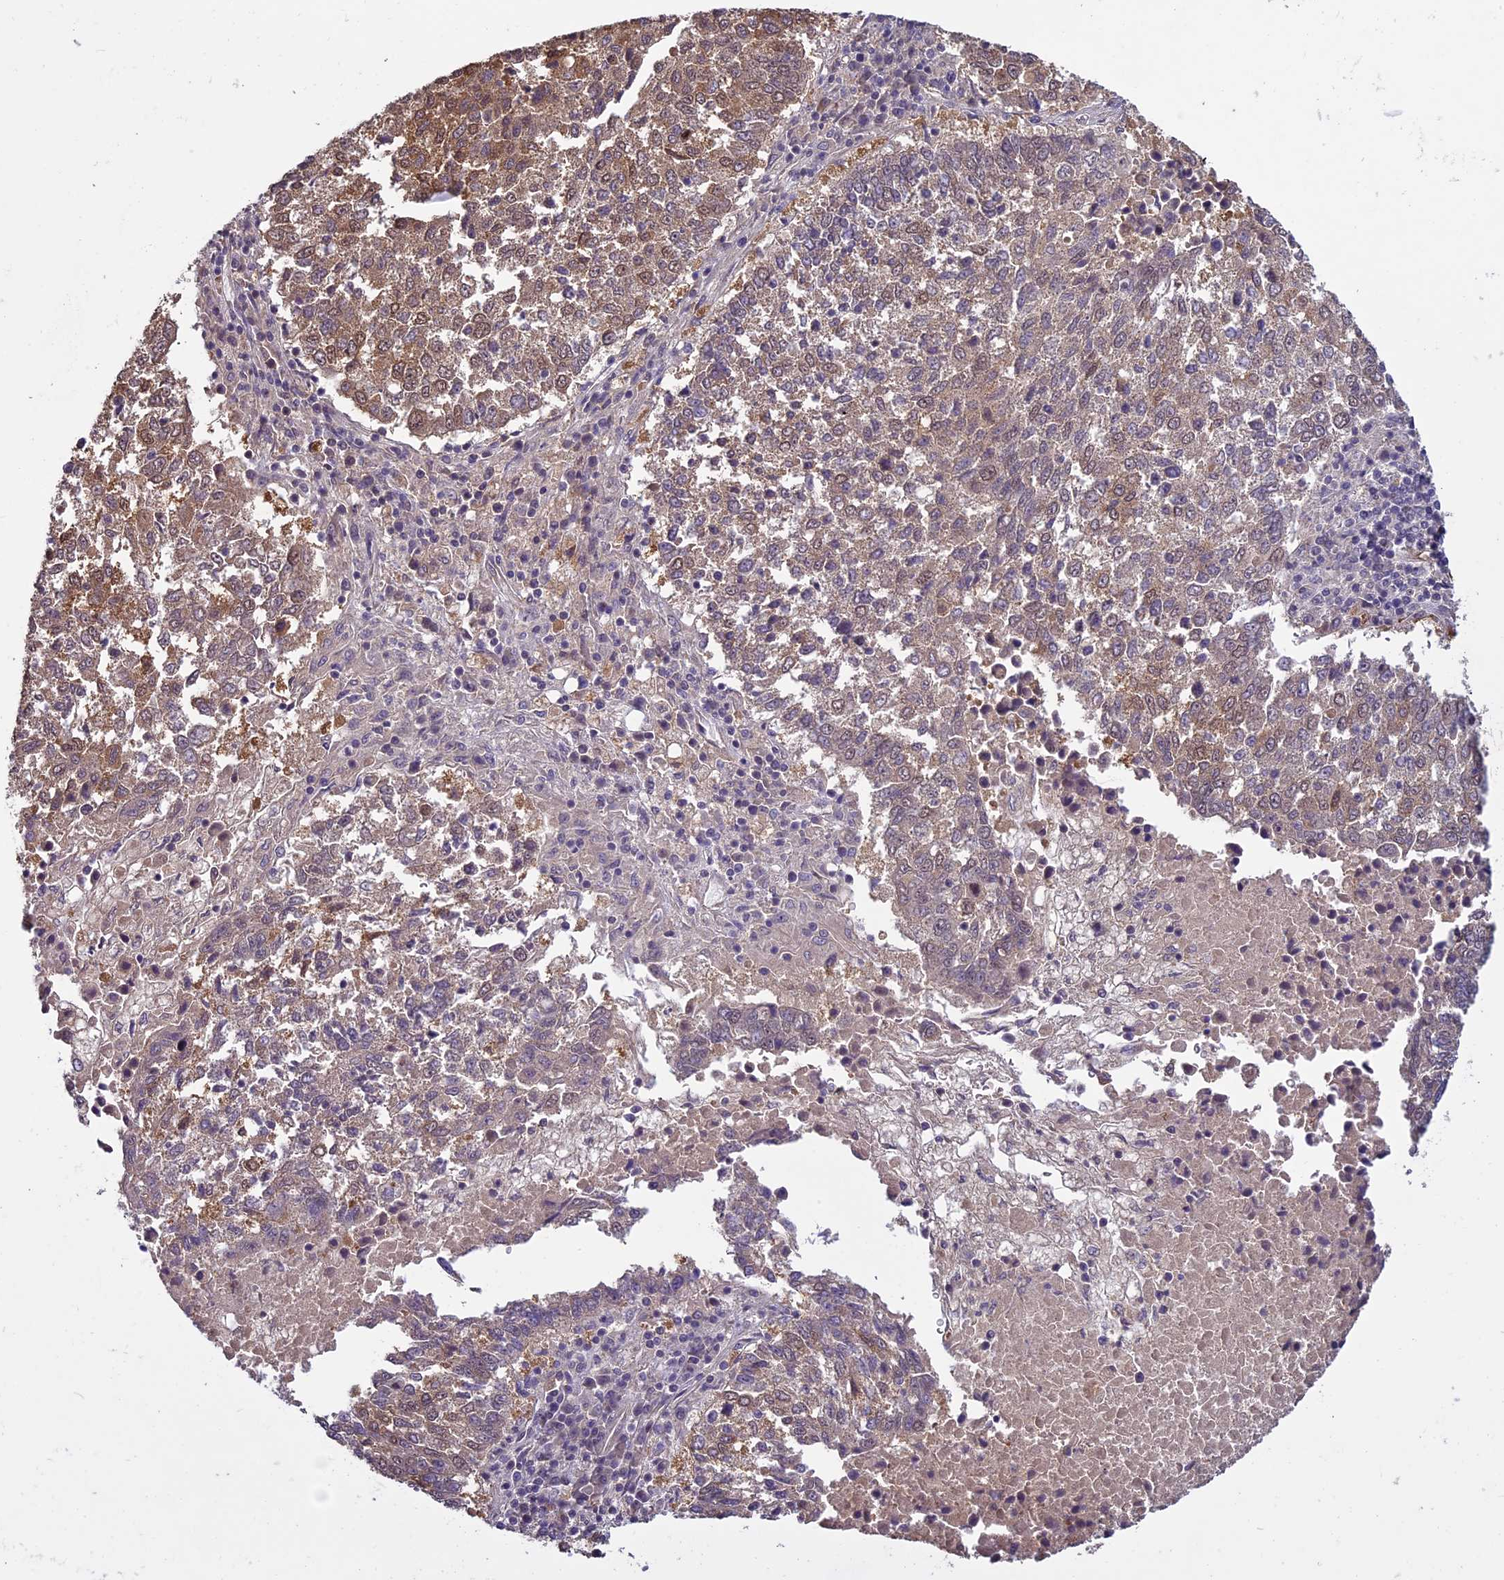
{"staining": {"intensity": "moderate", "quantity": ">75%", "location": "cytoplasmic/membranous"}, "tissue": "lung cancer", "cell_type": "Tumor cells", "image_type": "cancer", "snomed": [{"axis": "morphology", "description": "Squamous cell carcinoma, NOS"}, {"axis": "topography", "description": "Lung"}], "caption": "Lung squamous cell carcinoma stained for a protein shows moderate cytoplasmic/membranous positivity in tumor cells. The protein of interest is stained brown, and the nuclei are stained in blue (DAB (3,3'-diaminobenzidine) IHC with brightfield microscopy, high magnification).", "gene": "C3orf70", "patient": {"sex": "male", "age": 73}}